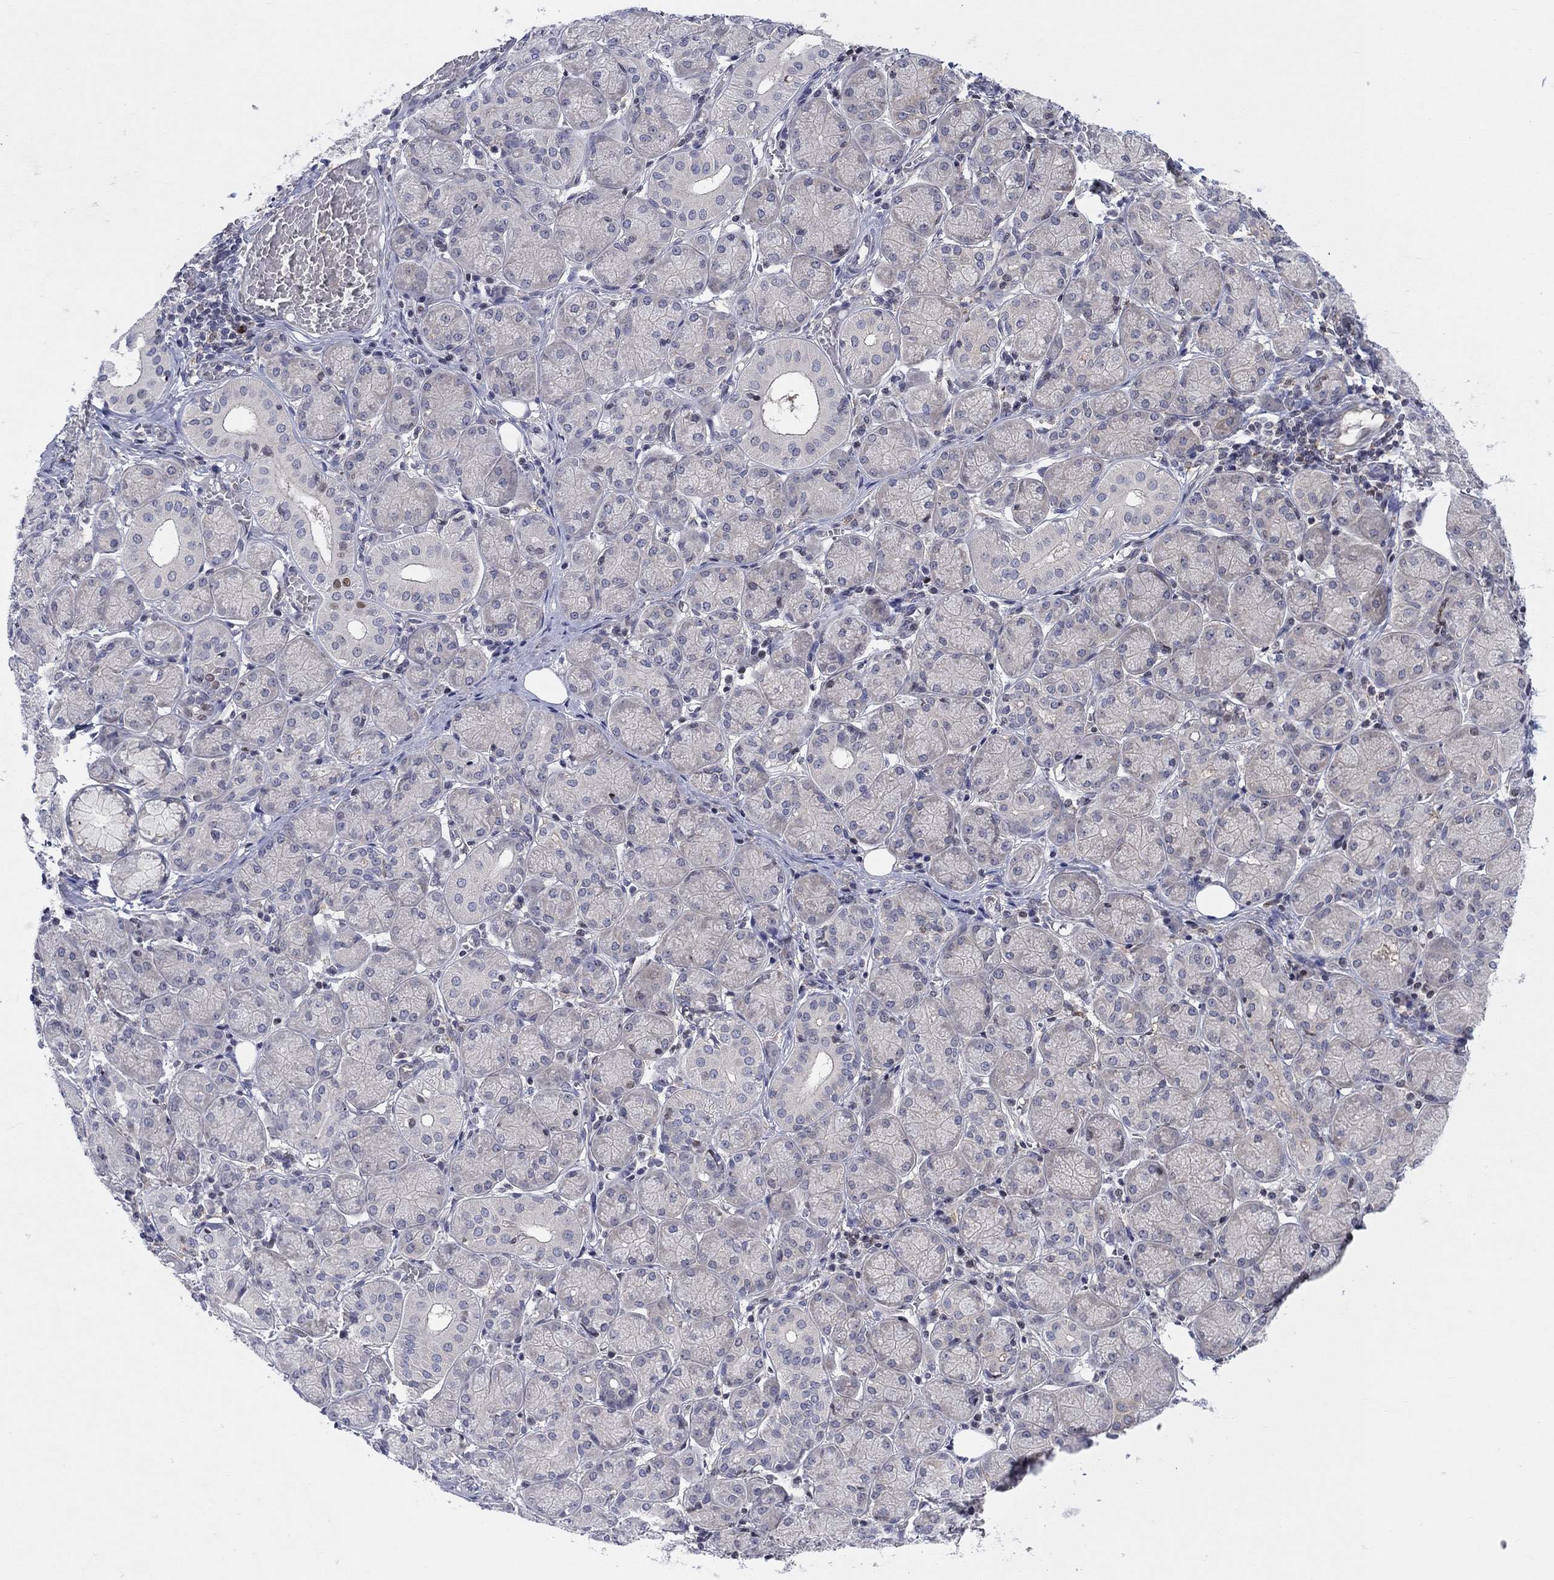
{"staining": {"intensity": "weak", "quantity": "<25%", "location": "cytoplasmic/membranous"}, "tissue": "salivary gland", "cell_type": "Glandular cells", "image_type": "normal", "snomed": [{"axis": "morphology", "description": "Normal tissue, NOS"}, {"axis": "topography", "description": "Salivary gland"}, {"axis": "topography", "description": "Peripheral nerve tissue"}], "caption": "Glandular cells show no significant protein expression in unremarkable salivary gland. (Stains: DAB immunohistochemistry with hematoxylin counter stain, Microscopy: brightfield microscopy at high magnification).", "gene": "ZNHIT3", "patient": {"sex": "female", "age": 24}}